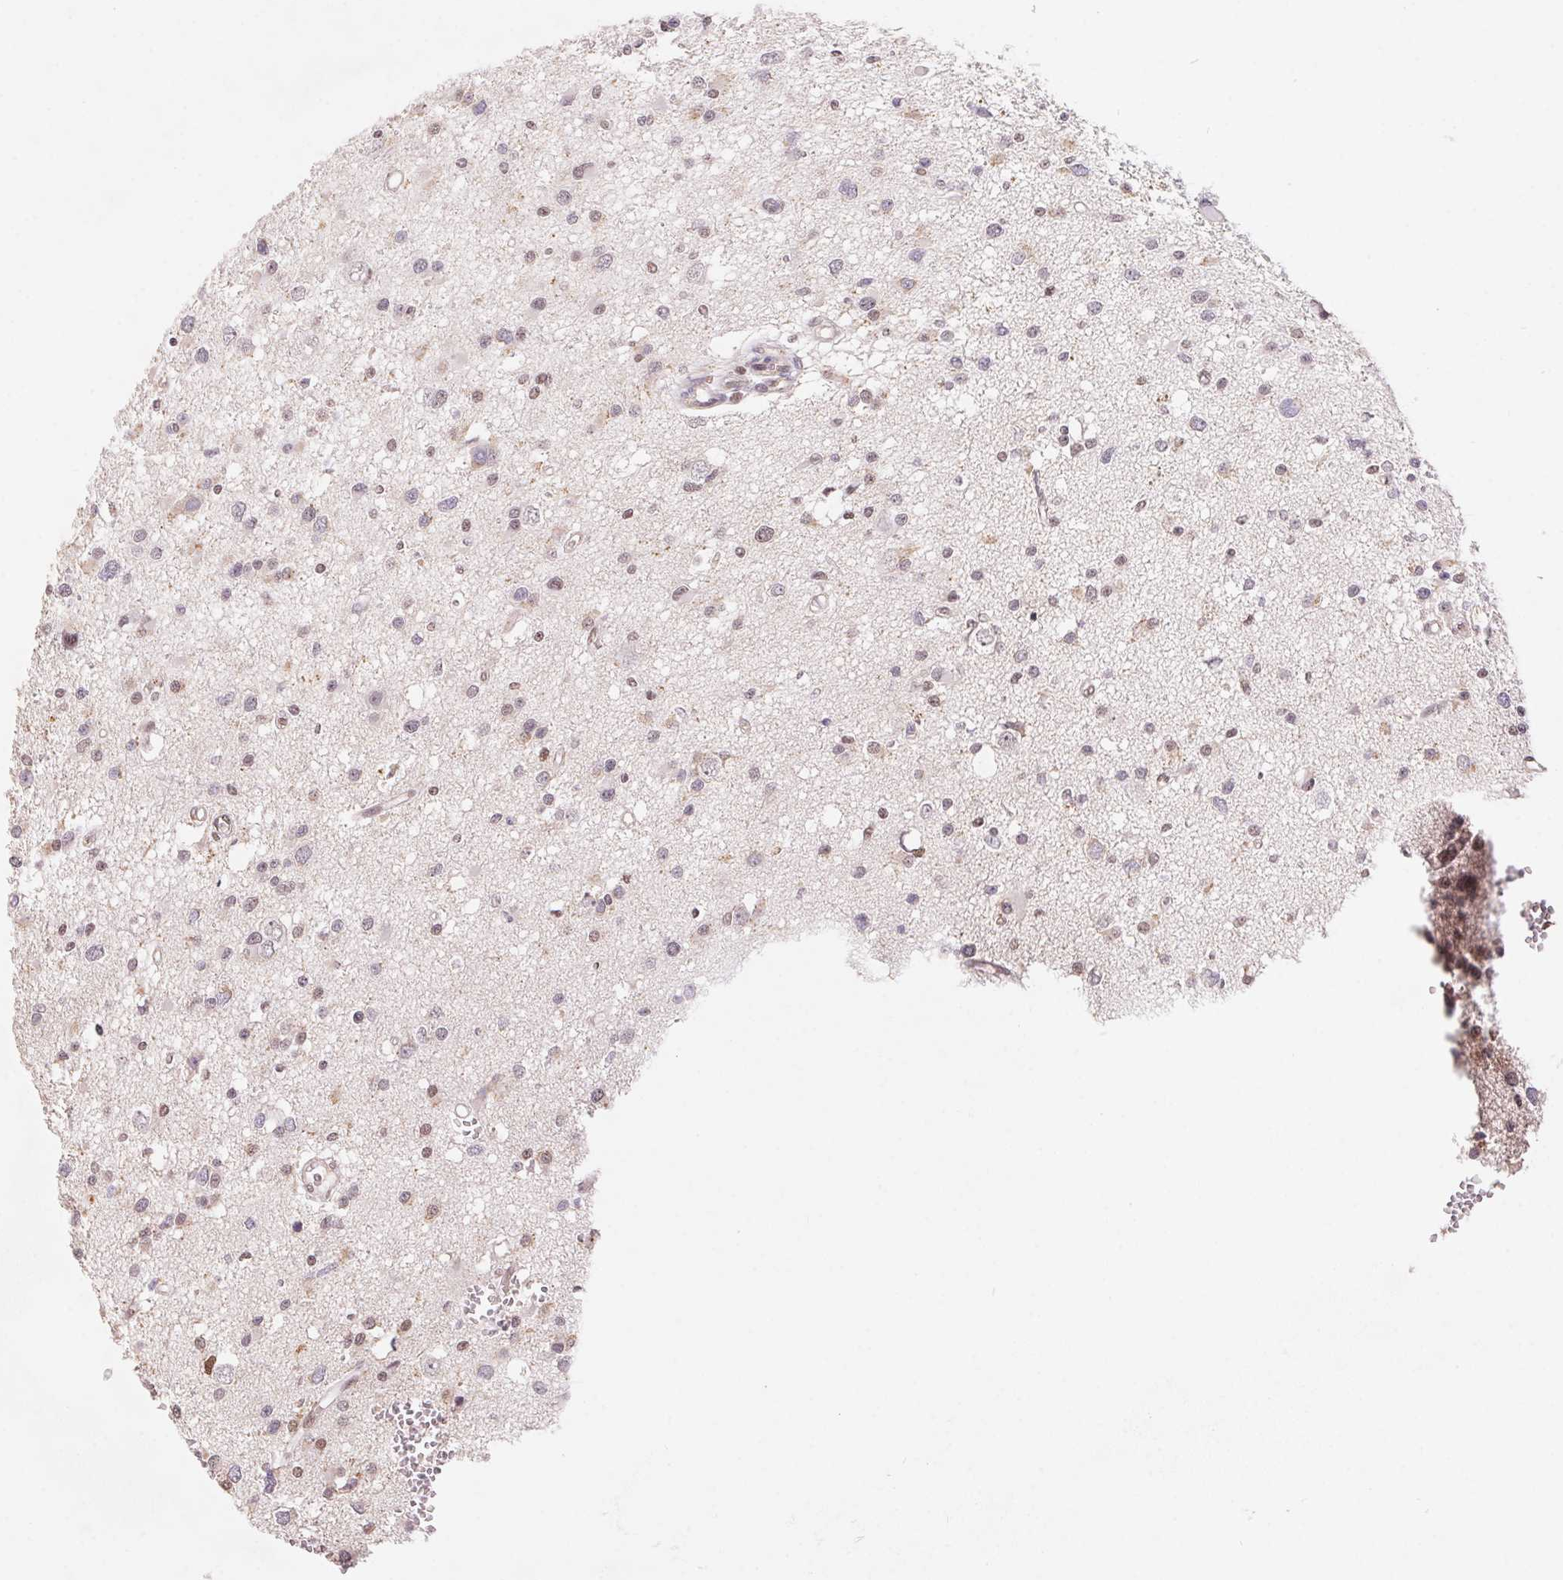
{"staining": {"intensity": "weak", "quantity": "25%-75%", "location": "nuclear"}, "tissue": "glioma", "cell_type": "Tumor cells", "image_type": "cancer", "snomed": [{"axis": "morphology", "description": "Glioma, malignant, High grade"}, {"axis": "topography", "description": "Brain"}], "caption": "Malignant high-grade glioma tissue reveals weak nuclear positivity in about 25%-75% of tumor cells, visualized by immunohistochemistry.", "gene": "POLD3", "patient": {"sex": "male", "age": 54}}